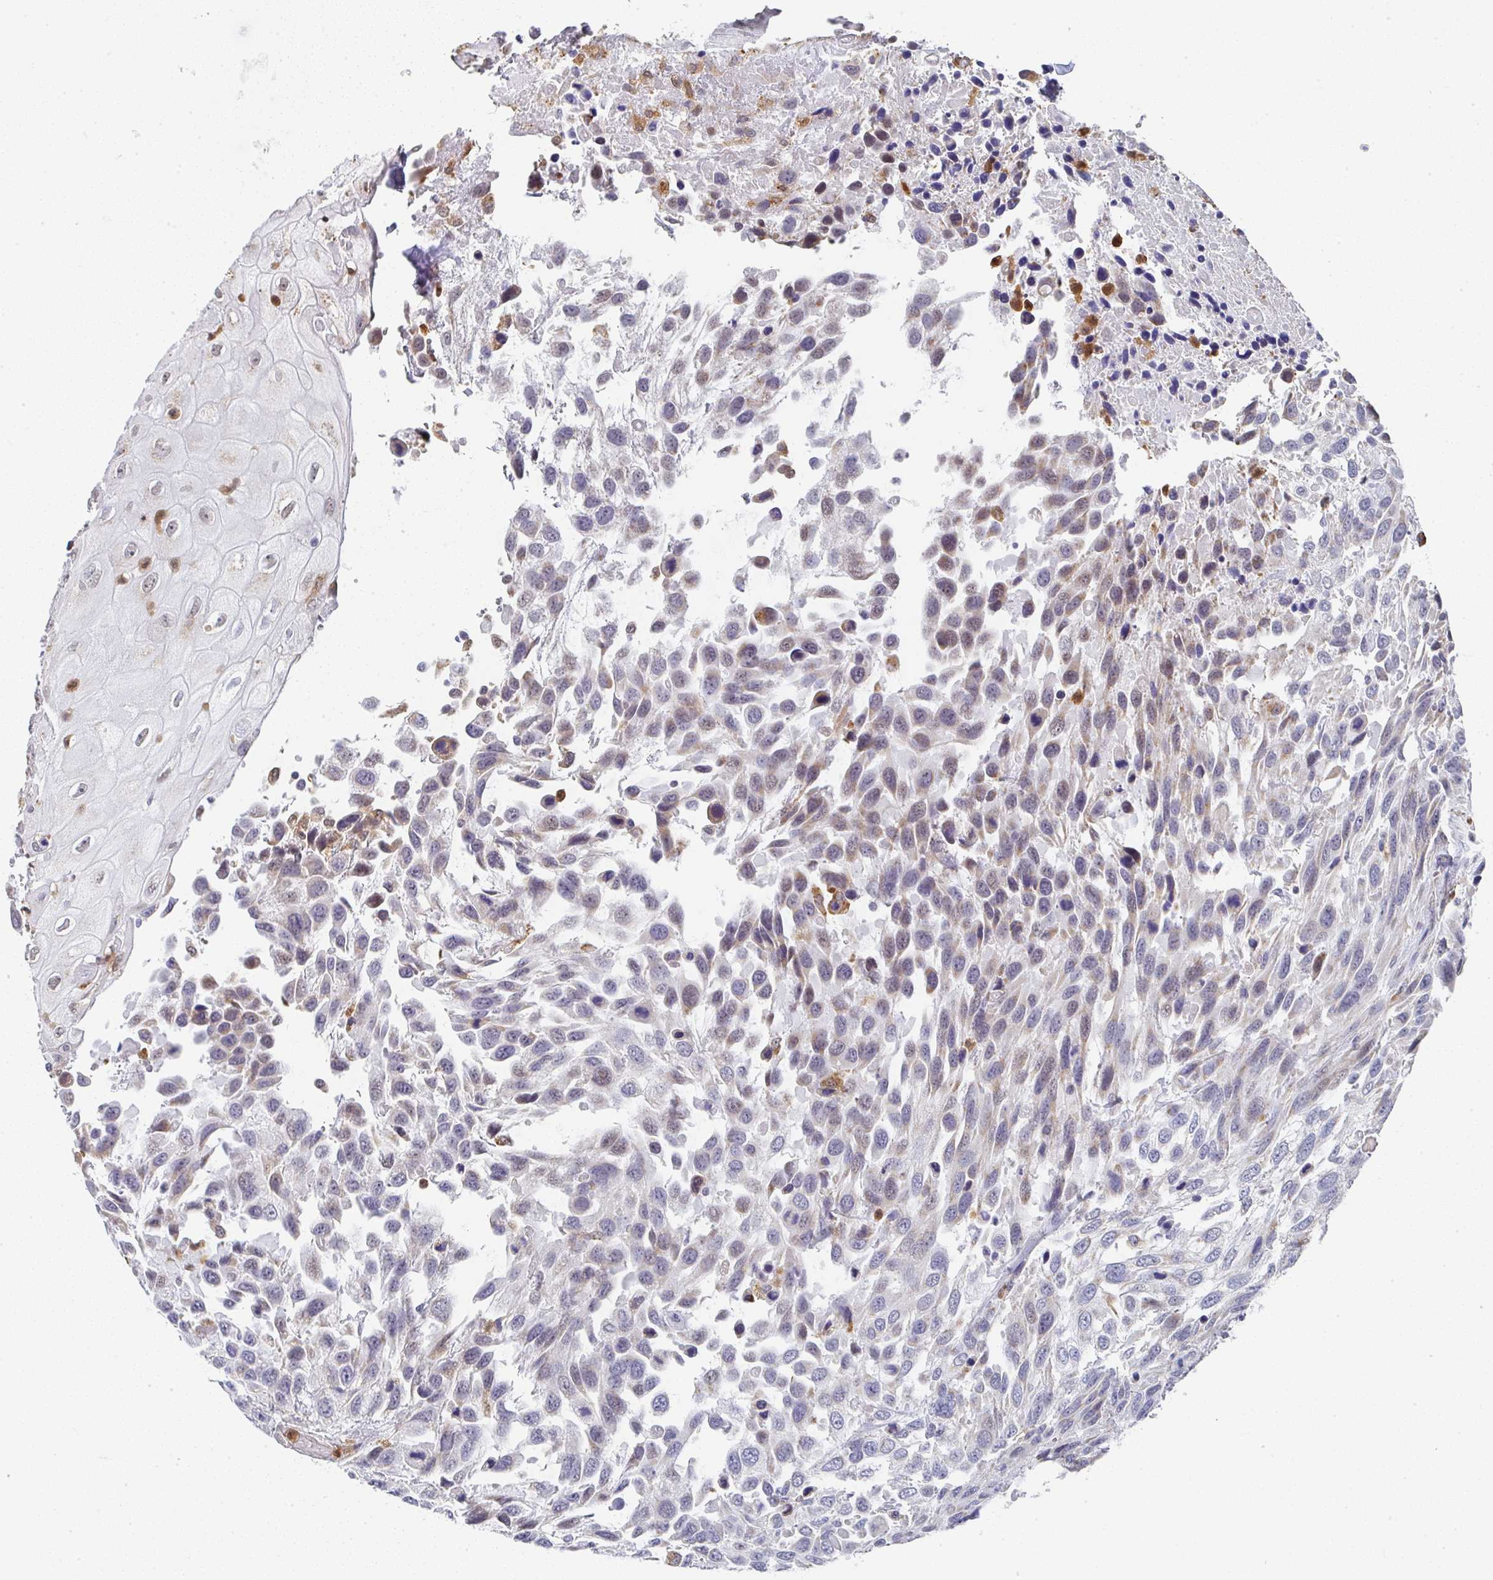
{"staining": {"intensity": "moderate", "quantity": "25%-75%", "location": "cytoplasmic/membranous,nuclear"}, "tissue": "urothelial cancer", "cell_type": "Tumor cells", "image_type": "cancer", "snomed": [{"axis": "morphology", "description": "Urothelial carcinoma, High grade"}, {"axis": "topography", "description": "Urinary bladder"}], "caption": "Human urothelial carcinoma (high-grade) stained for a protein (brown) reveals moderate cytoplasmic/membranous and nuclear positive positivity in approximately 25%-75% of tumor cells.", "gene": "NCF1", "patient": {"sex": "female", "age": 70}}